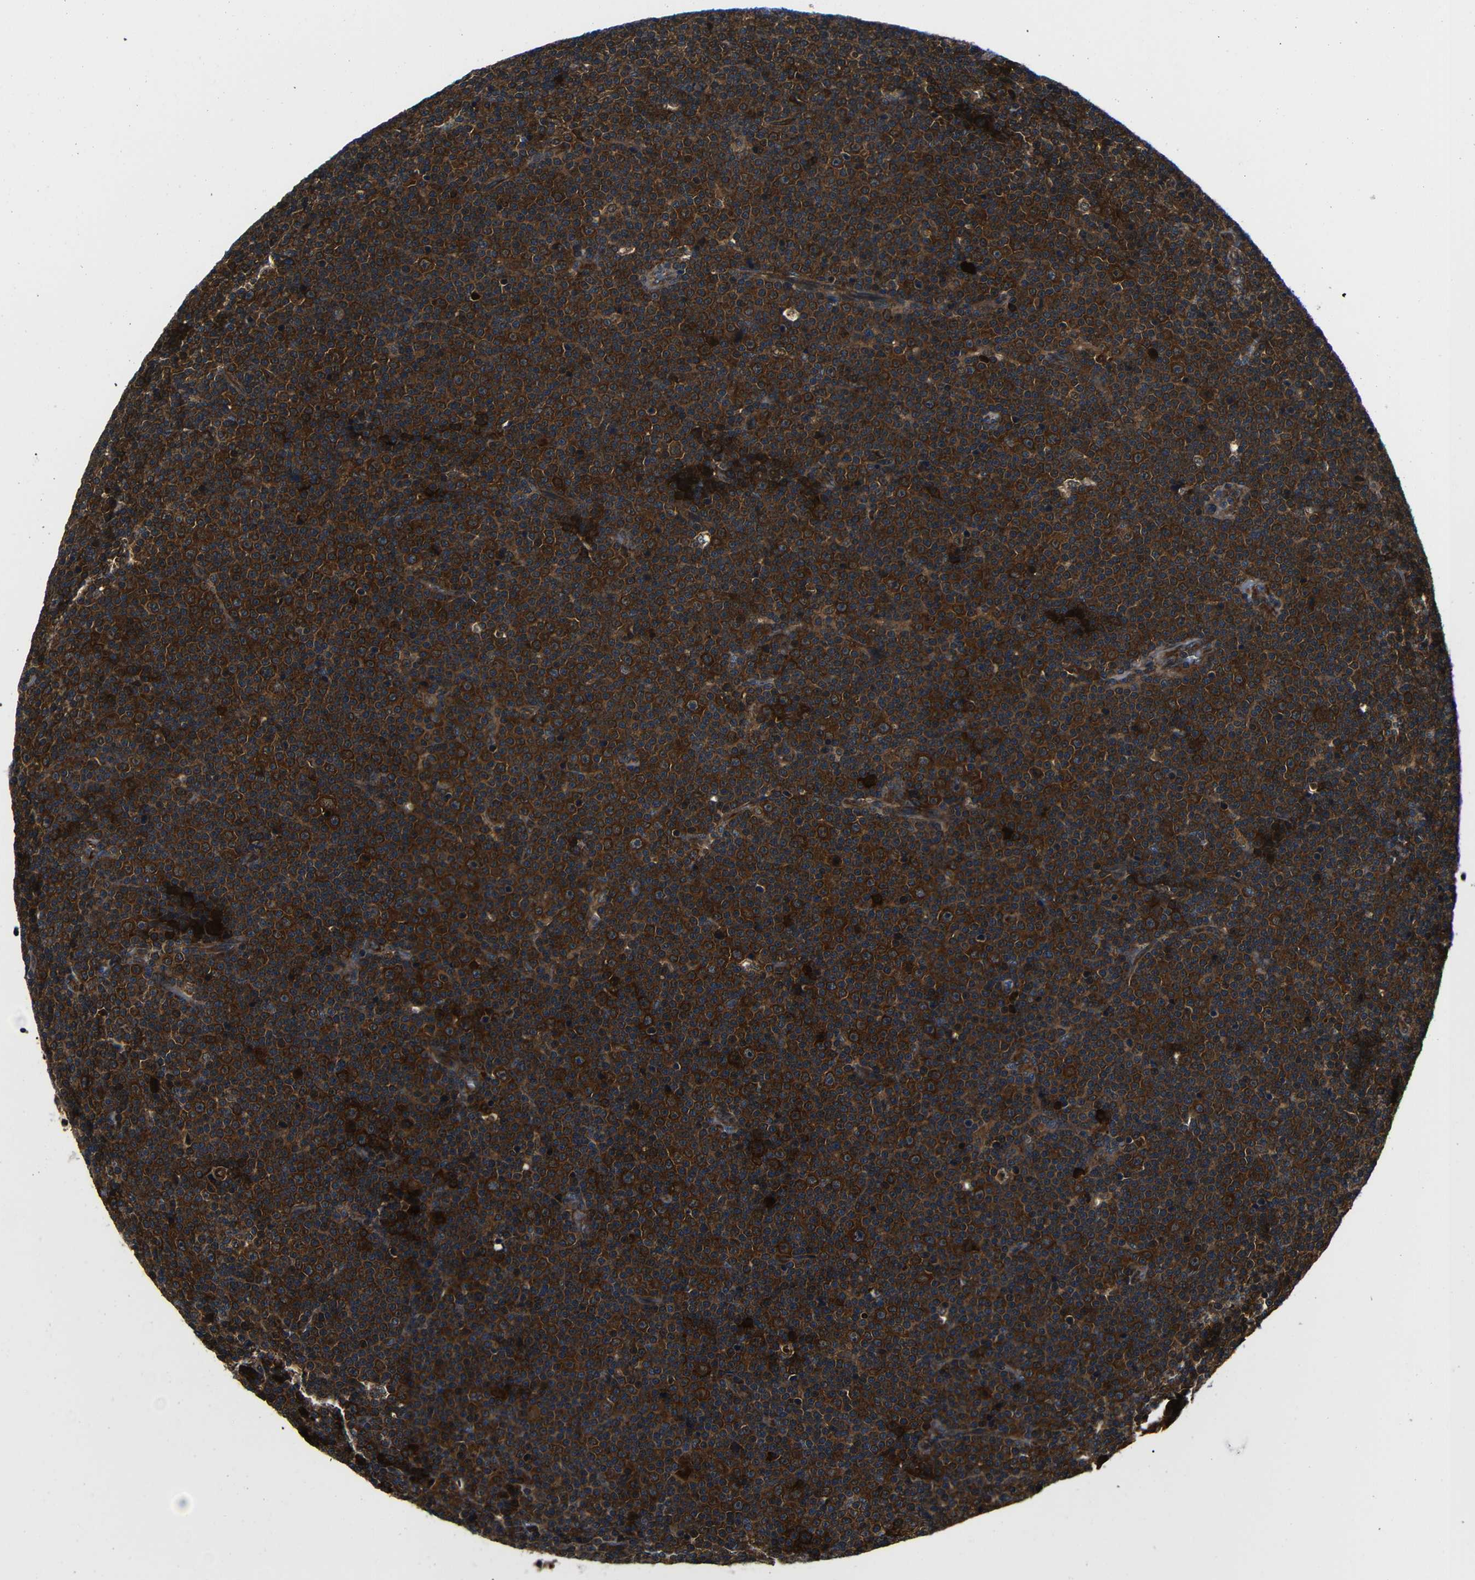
{"staining": {"intensity": "strong", "quantity": ">75%", "location": "cytoplasmic/membranous"}, "tissue": "lymphoma", "cell_type": "Tumor cells", "image_type": "cancer", "snomed": [{"axis": "morphology", "description": "Malignant lymphoma, non-Hodgkin's type, Low grade"}, {"axis": "topography", "description": "Lymph node"}], "caption": "Strong cytoplasmic/membranous expression is seen in about >75% of tumor cells in lymphoma.", "gene": "ABCE1", "patient": {"sex": "female", "age": 67}}